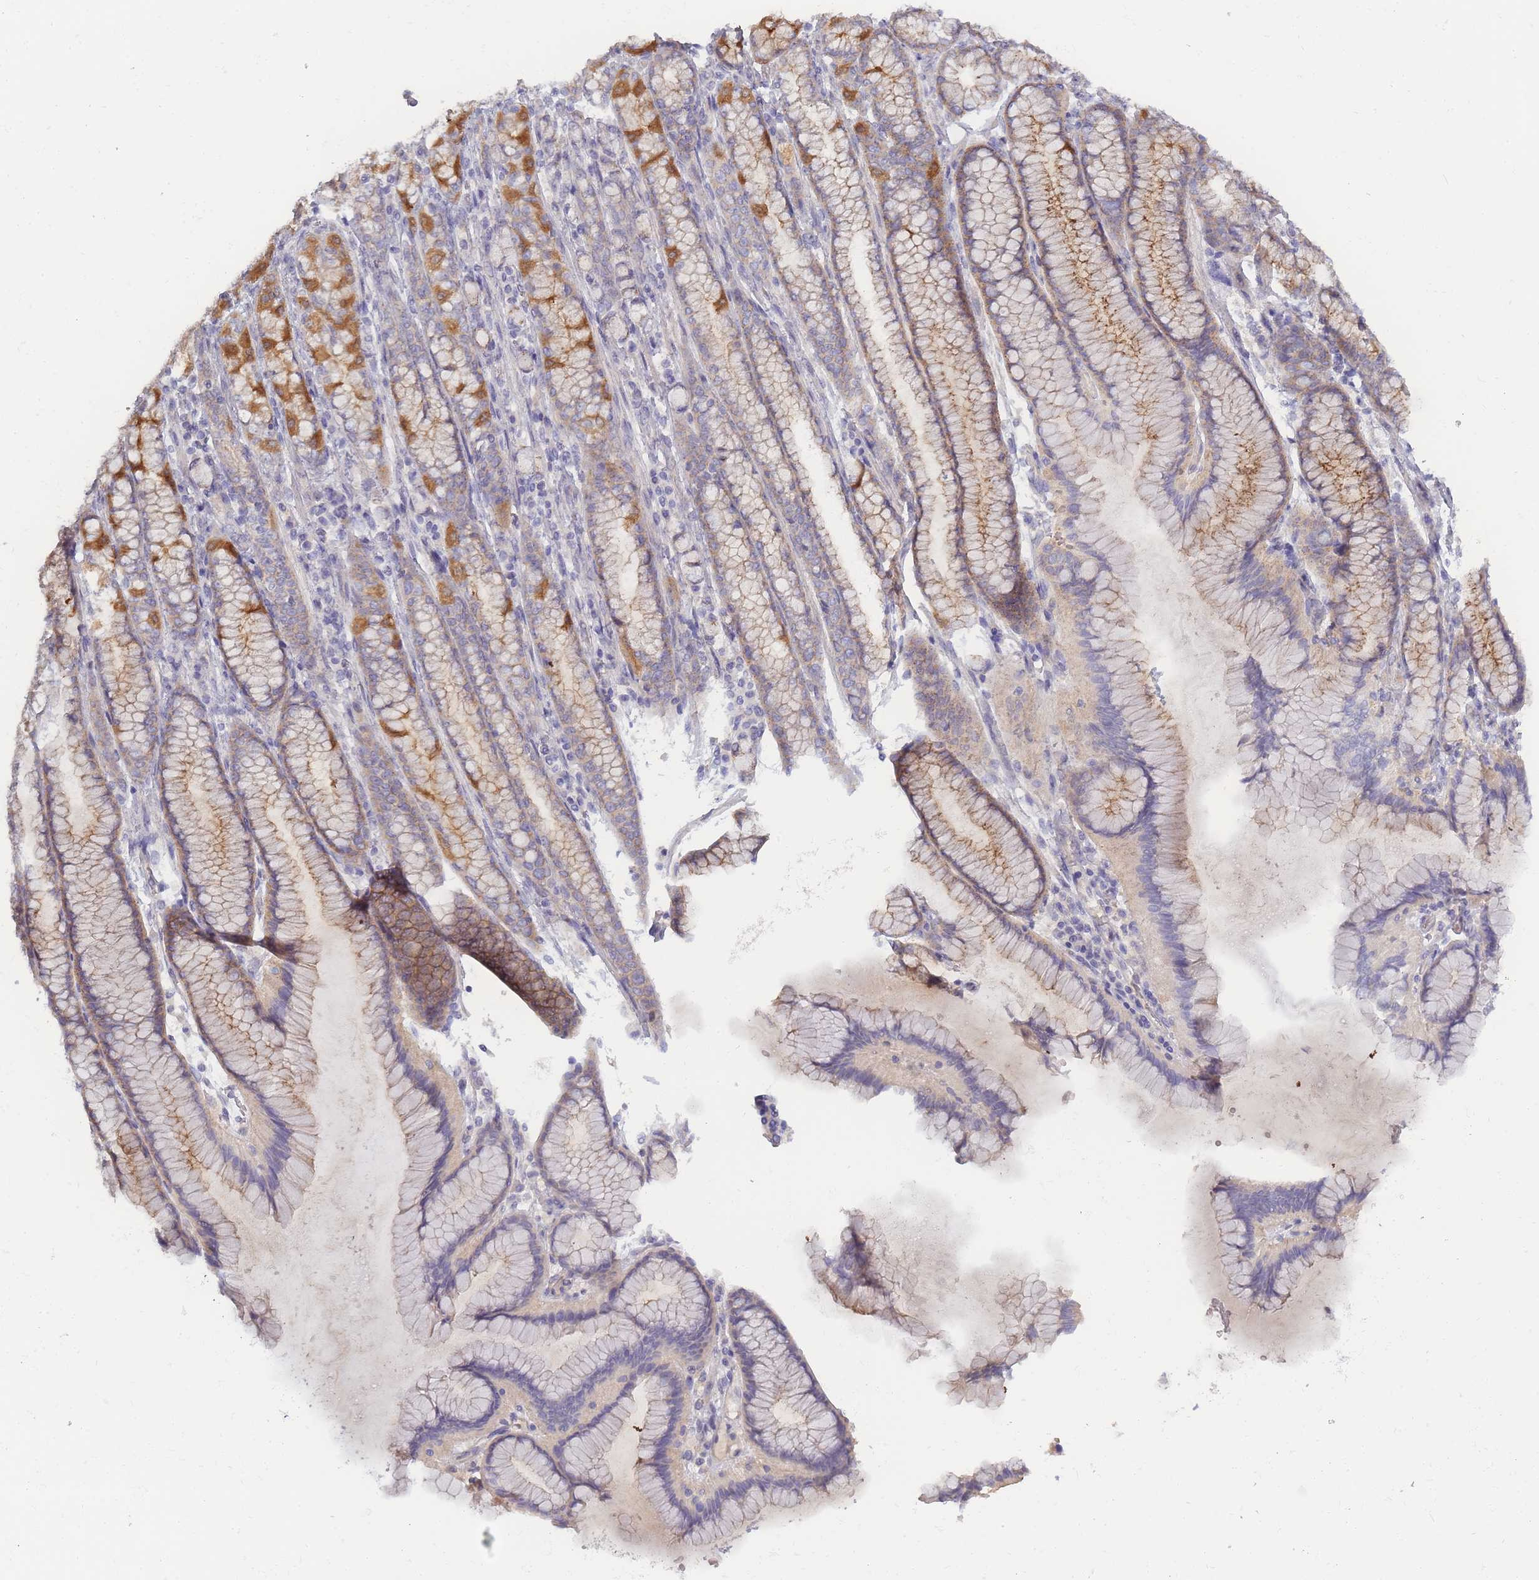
{"staining": {"intensity": "moderate", "quantity": "25%-75%", "location": "cytoplasmic/membranous"}, "tissue": "stomach cancer", "cell_type": "Tumor cells", "image_type": "cancer", "snomed": [{"axis": "morphology", "description": "Adenocarcinoma, NOS"}, {"axis": "topography", "description": "Stomach"}], "caption": "IHC histopathology image of neoplastic tissue: human stomach adenocarcinoma stained using IHC shows medium levels of moderate protein expression localized specifically in the cytoplasmic/membranous of tumor cells, appearing as a cytoplasmic/membranous brown color.", "gene": "SPHKAP", "patient": {"sex": "female", "age": 79}}